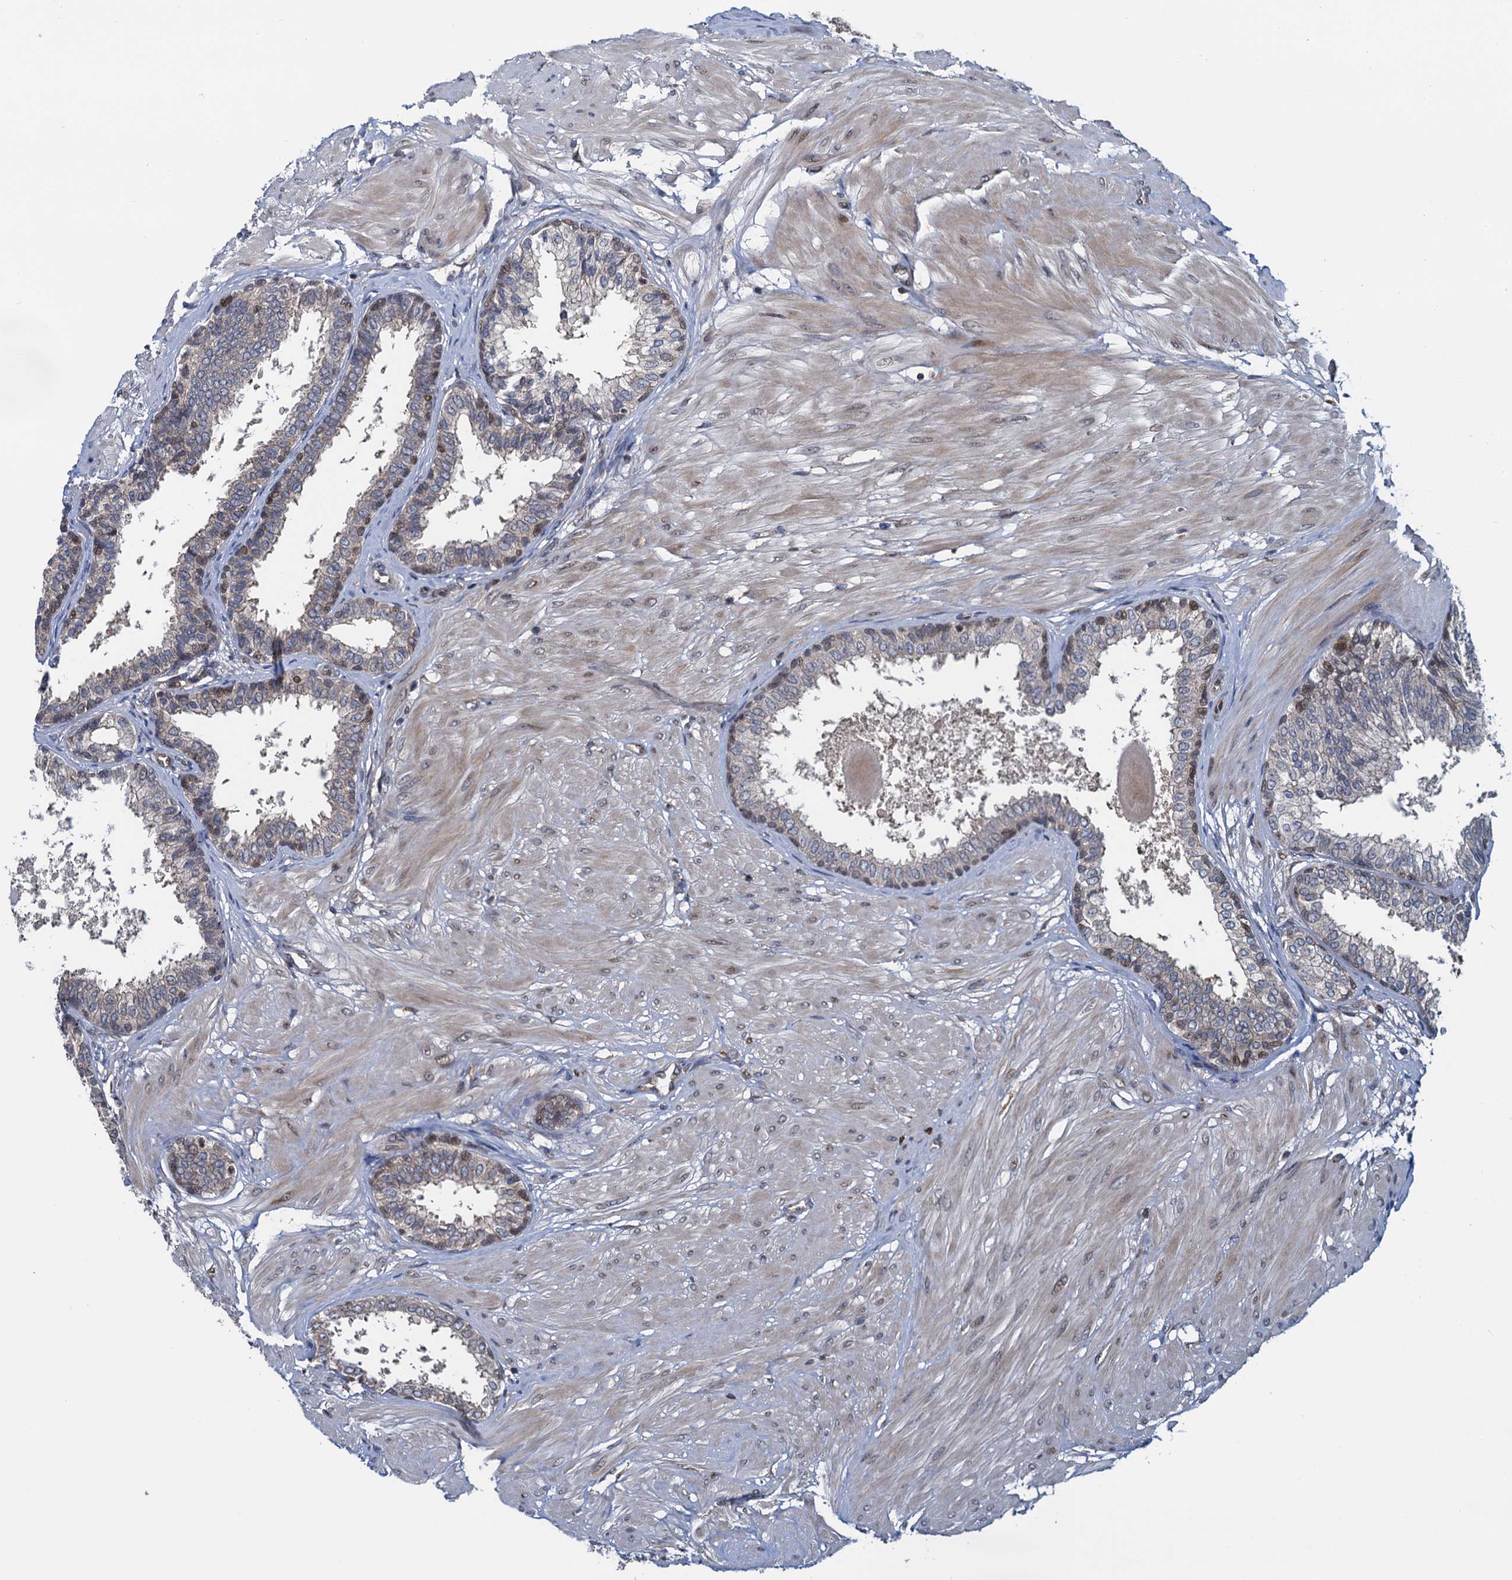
{"staining": {"intensity": "moderate", "quantity": "25%-75%", "location": "cytoplasmic/membranous"}, "tissue": "prostate", "cell_type": "Glandular cells", "image_type": "normal", "snomed": [{"axis": "morphology", "description": "Normal tissue, NOS"}, {"axis": "topography", "description": "Prostate"}], "caption": "Protein analysis of unremarkable prostate displays moderate cytoplasmic/membranous expression in about 25%-75% of glandular cells.", "gene": "RNF125", "patient": {"sex": "male", "age": 48}}